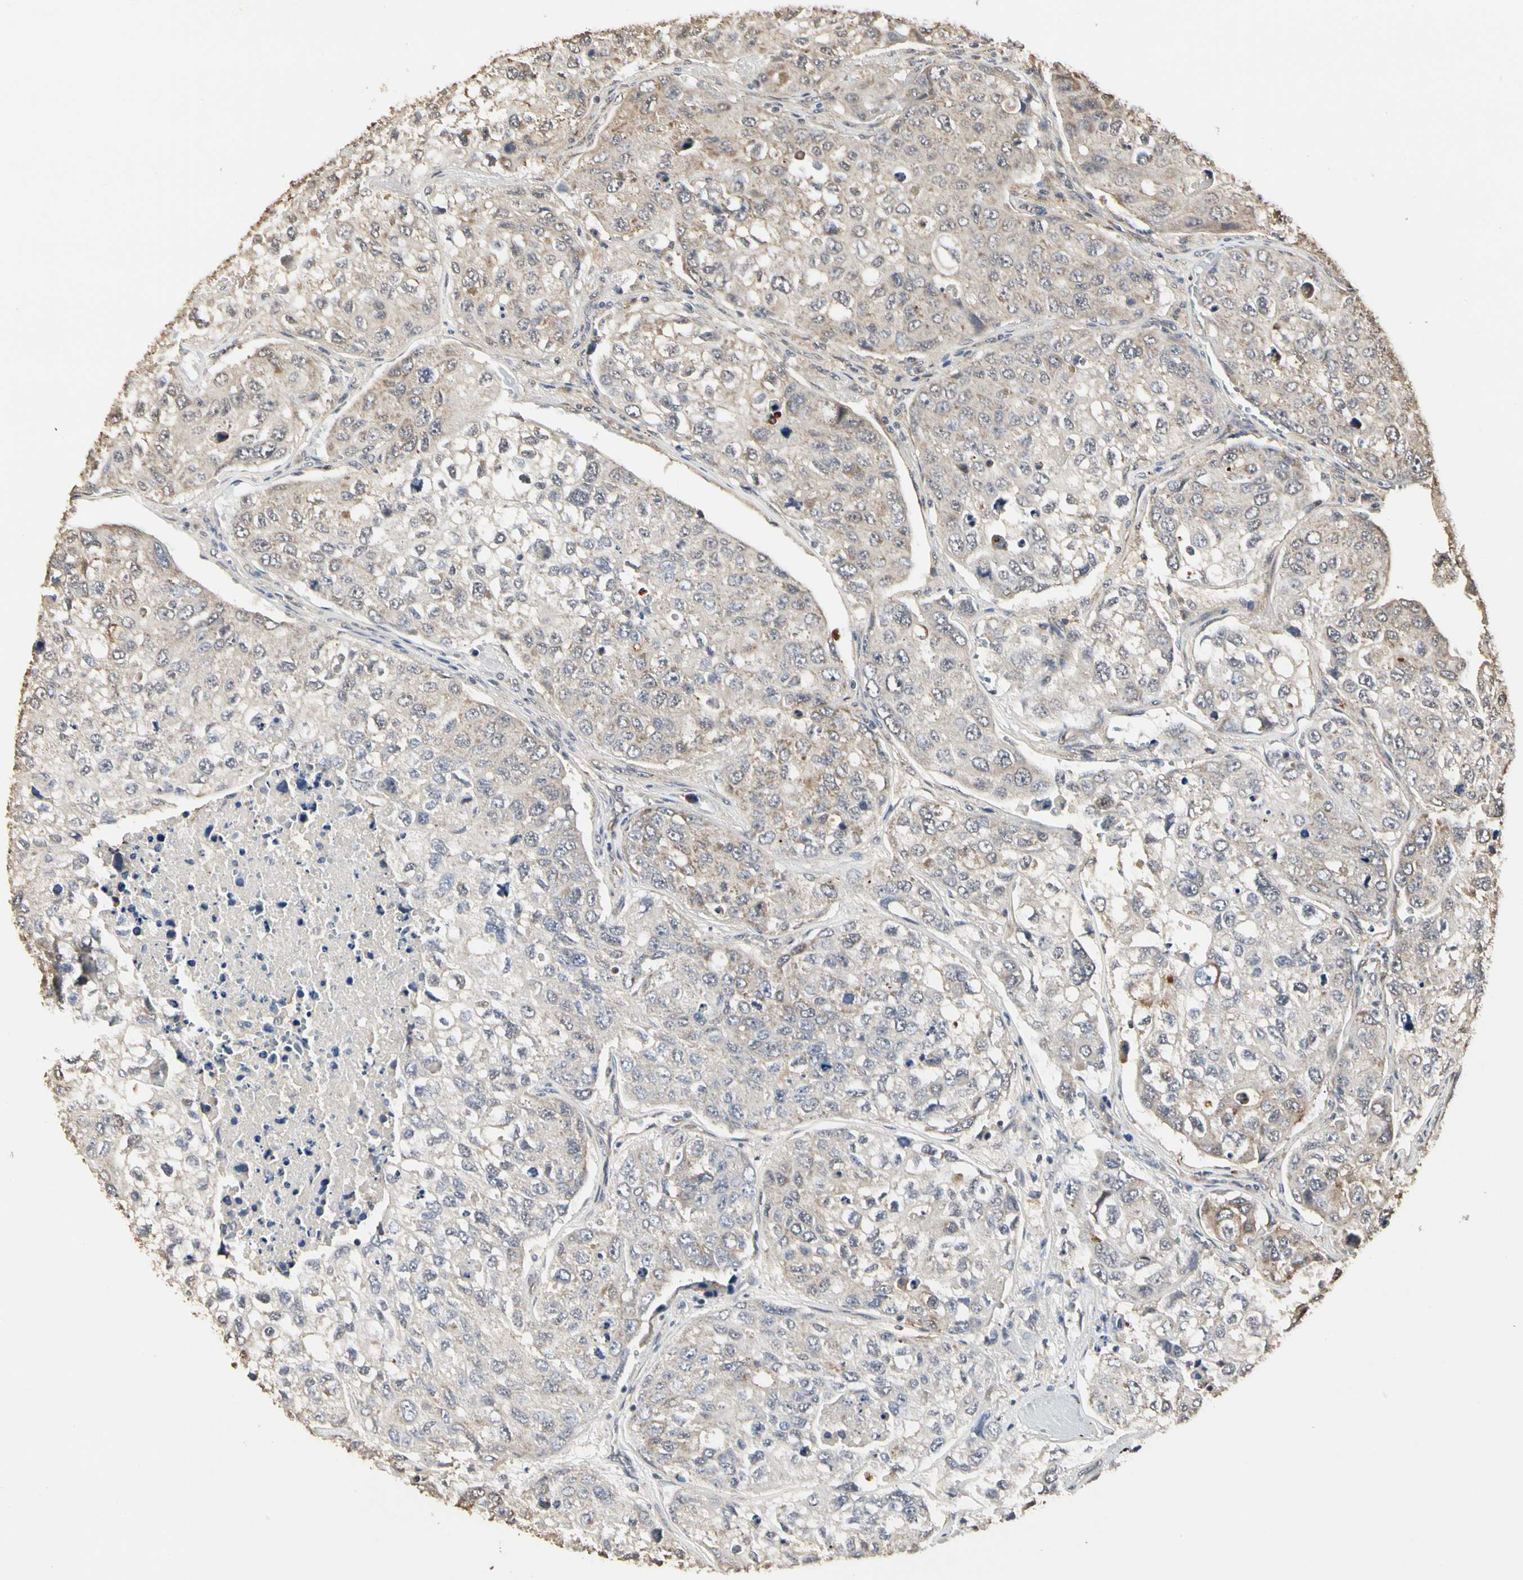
{"staining": {"intensity": "weak", "quantity": "25%-75%", "location": "cytoplasmic/membranous"}, "tissue": "urothelial cancer", "cell_type": "Tumor cells", "image_type": "cancer", "snomed": [{"axis": "morphology", "description": "Urothelial carcinoma, High grade"}, {"axis": "topography", "description": "Lymph node"}, {"axis": "topography", "description": "Urinary bladder"}], "caption": "High-power microscopy captured an immunohistochemistry histopathology image of urothelial carcinoma (high-grade), revealing weak cytoplasmic/membranous expression in approximately 25%-75% of tumor cells. (Stains: DAB in brown, nuclei in blue, Microscopy: brightfield microscopy at high magnification).", "gene": "TAOK1", "patient": {"sex": "male", "age": 51}}